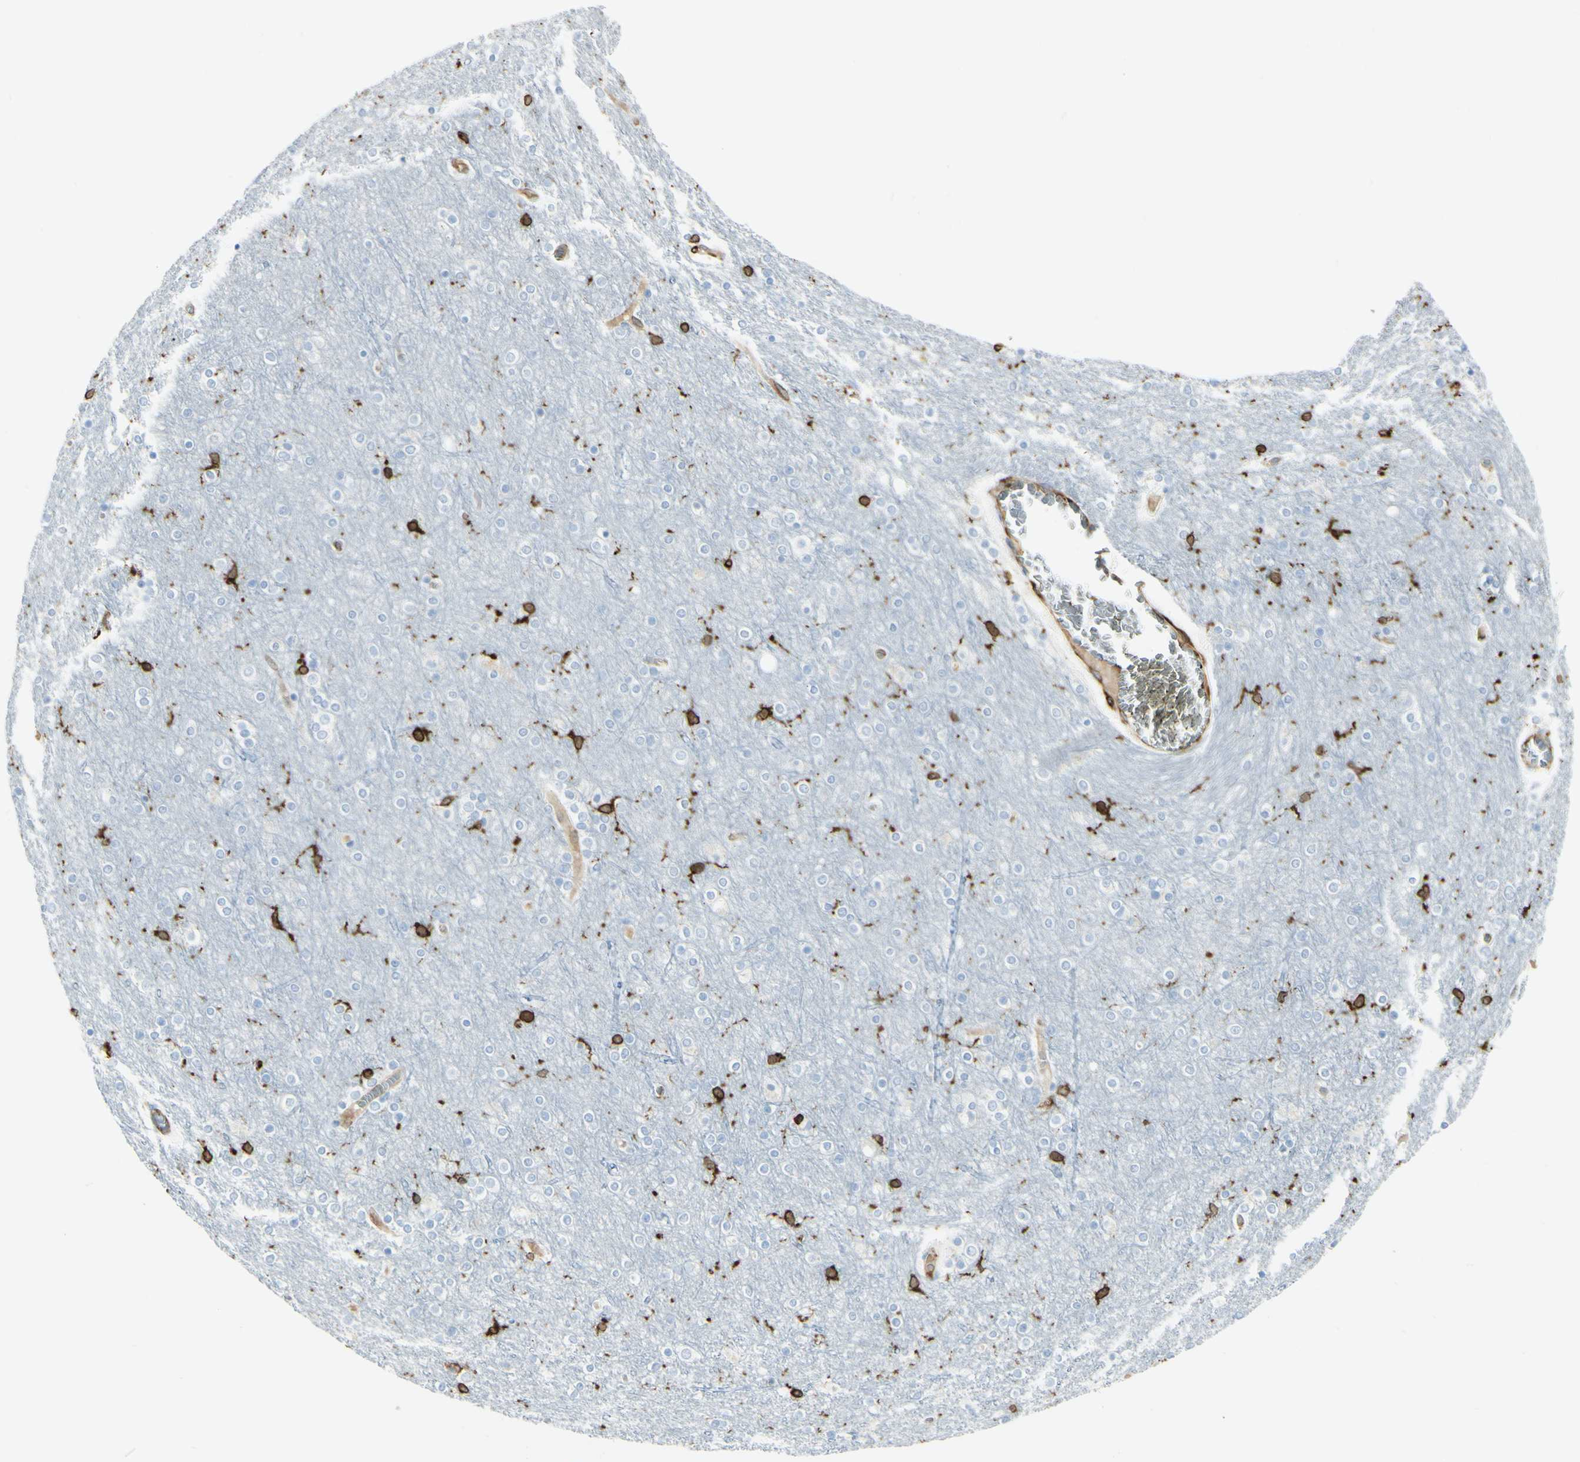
{"staining": {"intensity": "strong", "quantity": "<25%", "location": "cytoplasmic/membranous"}, "tissue": "cerebral cortex", "cell_type": "Endothelial cells", "image_type": "normal", "snomed": [{"axis": "morphology", "description": "Normal tissue, NOS"}, {"axis": "topography", "description": "Cerebral cortex"}], "caption": "Immunohistochemical staining of normal cerebral cortex exhibits <25% levels of strong cytoplasmic/membranous protein positivity in about <25% of endothelial cells. The protein is shown in brown color, while the nuclei are stained blue.", "gene": "CD74", "patient": {"sex": "female", "age": 54}}